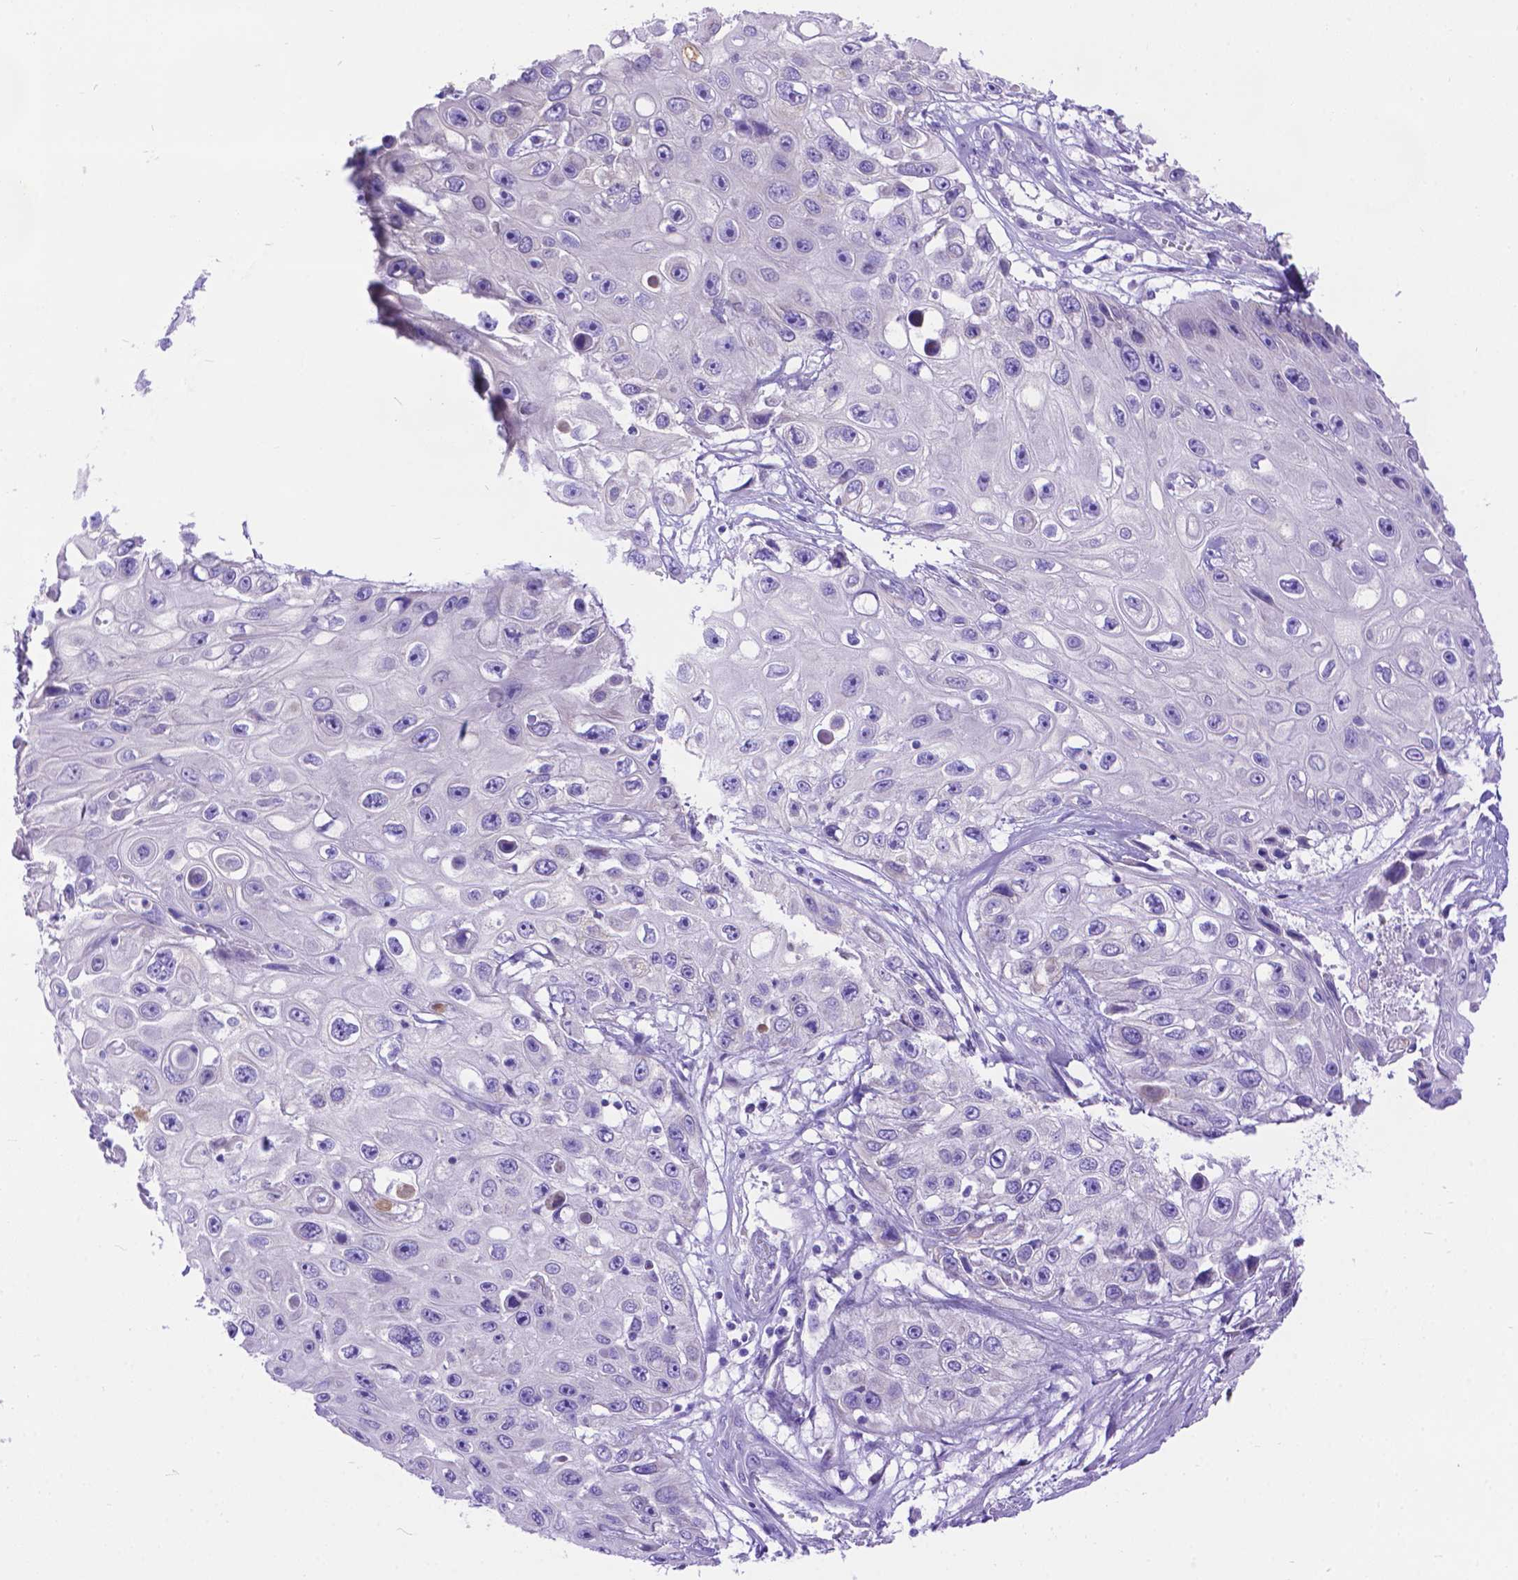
{"staining": {"intensity": "negative", "quantity": "none", "location": "none"}, "tissue": "skin cancer", "cell_type": "Tumor cells", "image_type": "cancer", "snomed": [{"axis": "morphology", "description": "Squamous cell carcinoma, NOS"}, {"axis": "topography", "description": "Skin"}], "caption": "The photomicrograph demonstrates no staining of tumor cells in skin squamous cell carcinoma. (DAB (3,3'-diaminobenzidine) immunohistochemistry, high magnification).", "gene": "DHRS2", "patient": {"sex": "male", "age": 82}}